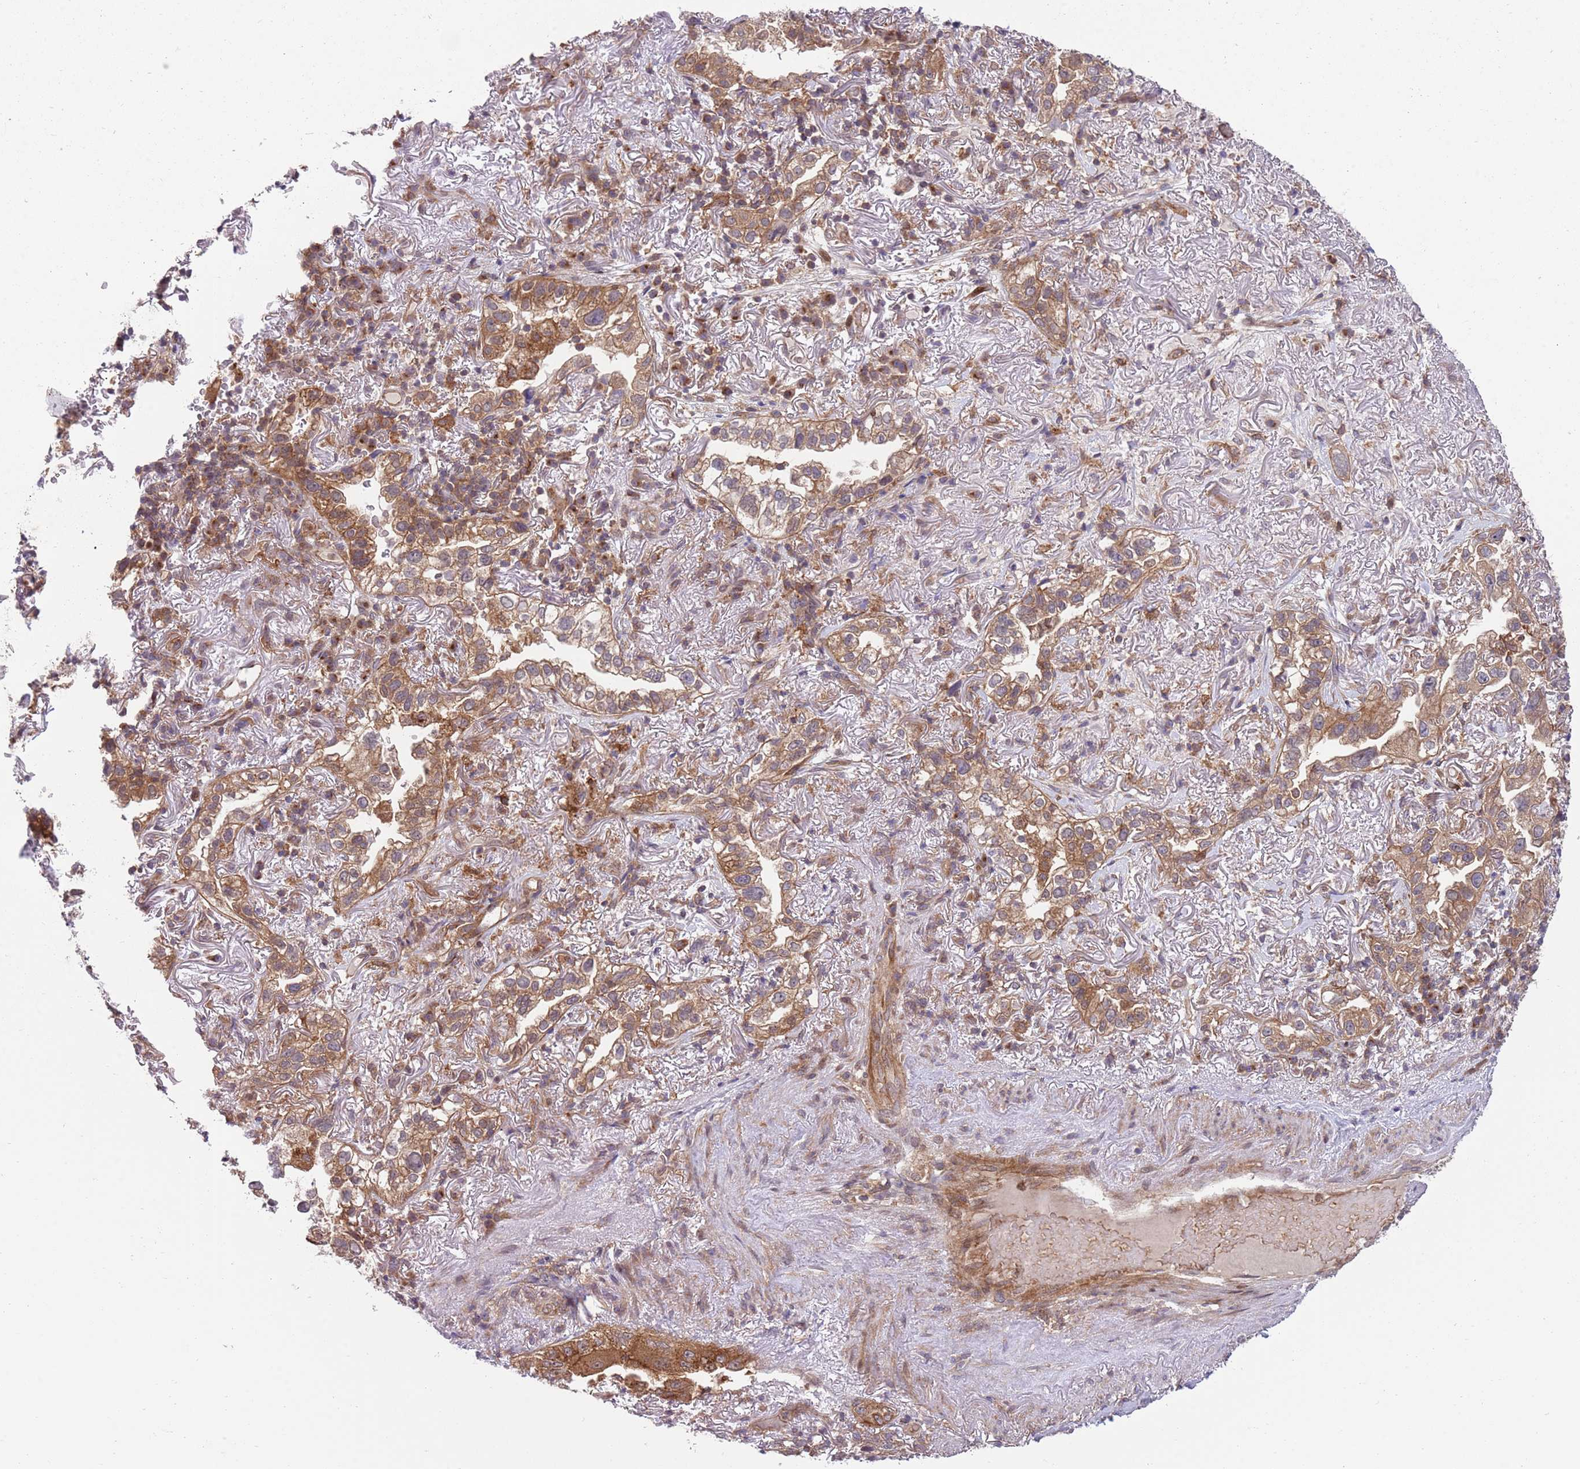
{"staining": {"intensity": "moderate", "quantity": ">75%", "location": "cytoplasmic/membranous"}, "tissue": "lung cancer", "cell_type": "Tumor cells", "image_type": "cancer", "snomed": [{"axis": "morphology", "description": "Adenocarcinoma, NOS"}, {"axis": "topography", "description": "Lung"}], "caption": "A medium amount of moderate cytoplasmic/membranous staining is present in approximately >75% of tumor cells in lung cancer (adenocarcinoma) tissue. The staining was performed using DAB (3,3'-diaminobenzidine), with brown indicating positive protein expression. Nuclei are stained blue with hematoxylin.", "gene": "GGA1", "patient": {"sex": "female", "age": 69}}